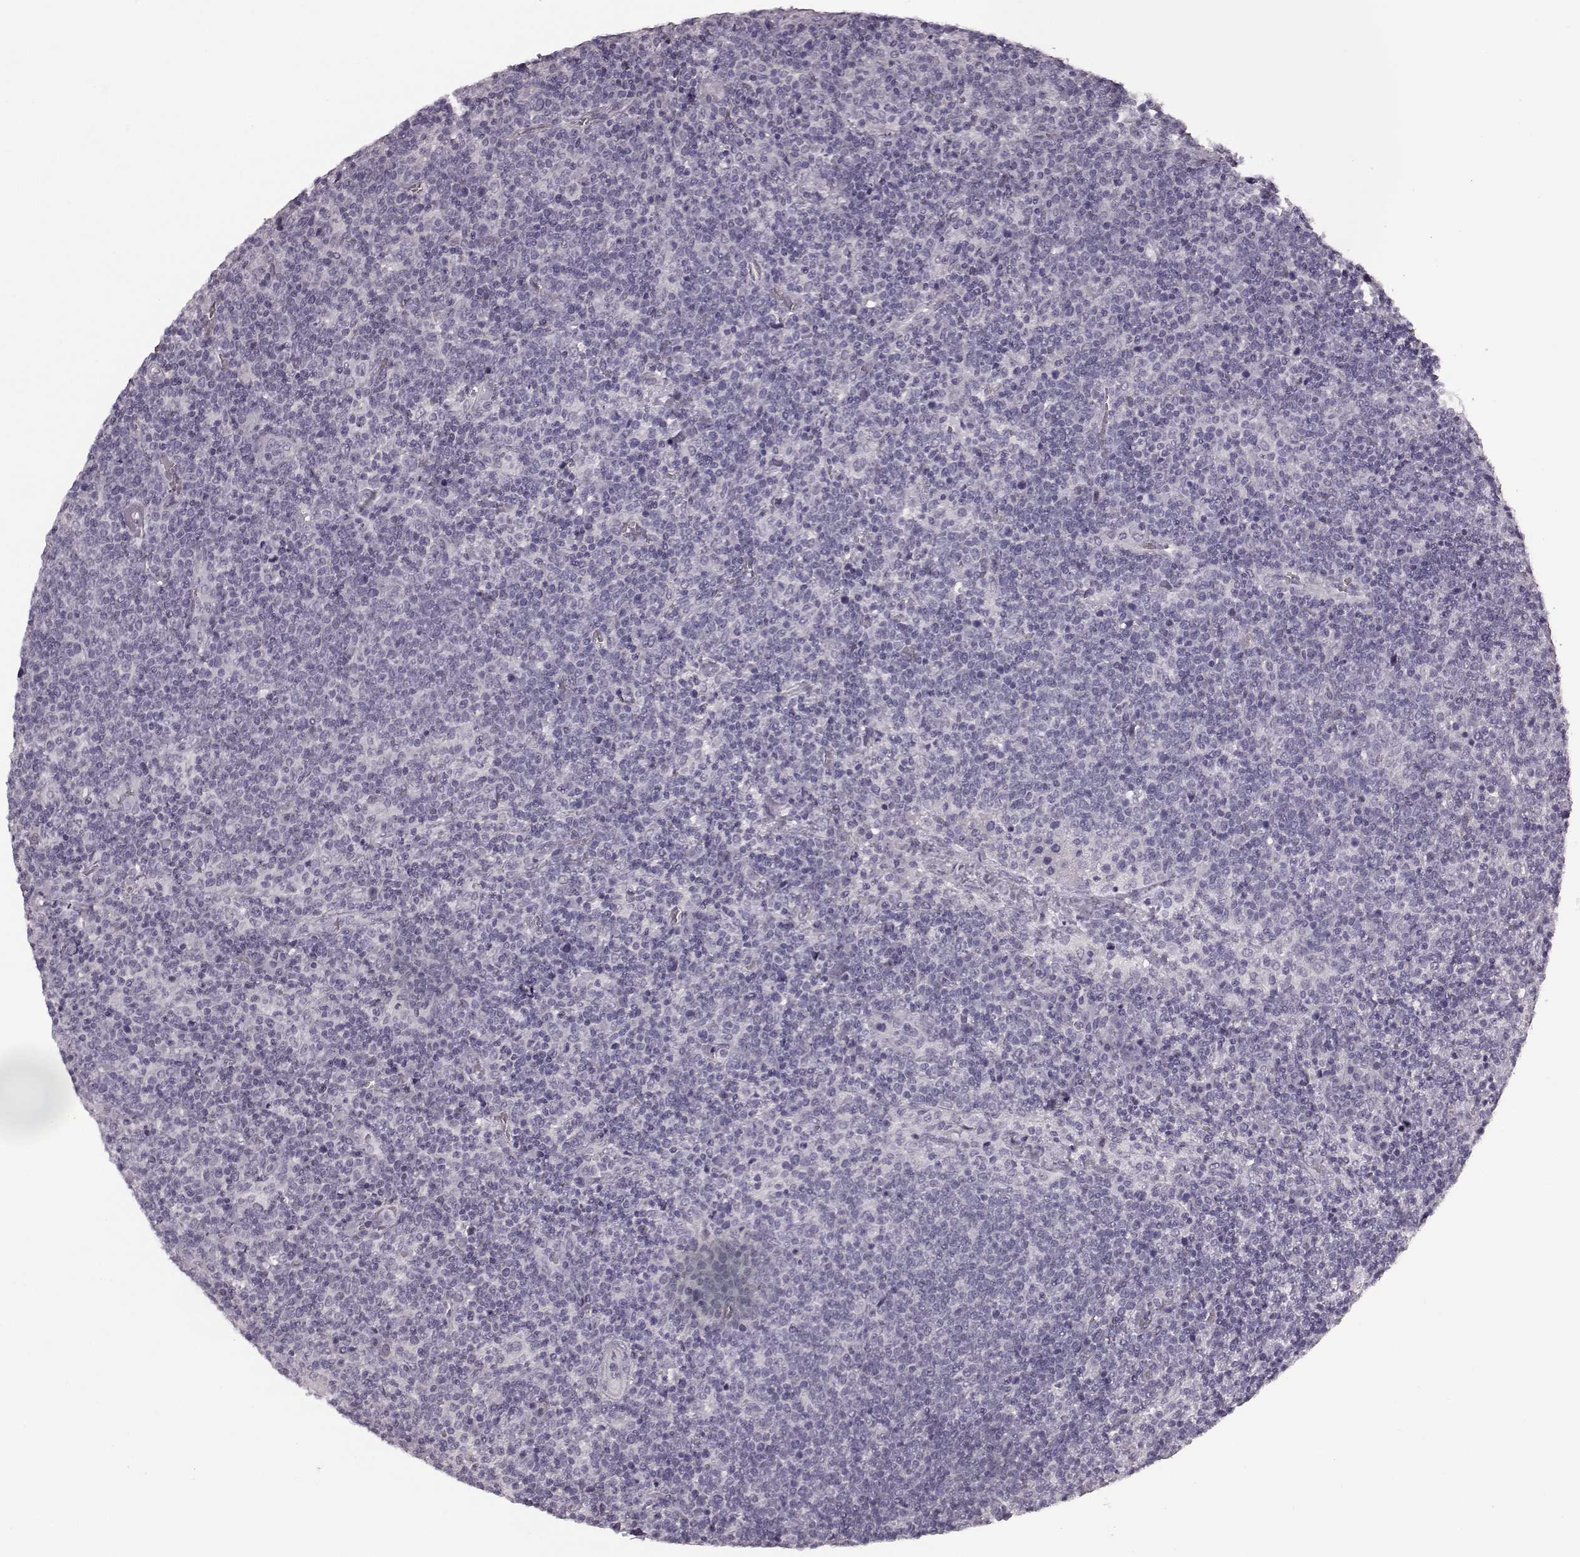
{"staining": {"intensity": "negative", "quantity": "none", "location": "none"}, "tissue": "lymphoma", "cell_type": "Tumor cells", "image_type": "cancer", "snomed": [{"axis": "morphology", "description": "Malignant lymphoma, non-Hodgkin's type, High grade"}, {"axis": "topography", "description": "Lymph node"}], "caption": "Lymphoma was stained to show a protein in brown. There is no significant expression in tumor cells.", "gene": "SEMG2", "patient": {"sex": "male", "age": 61}}